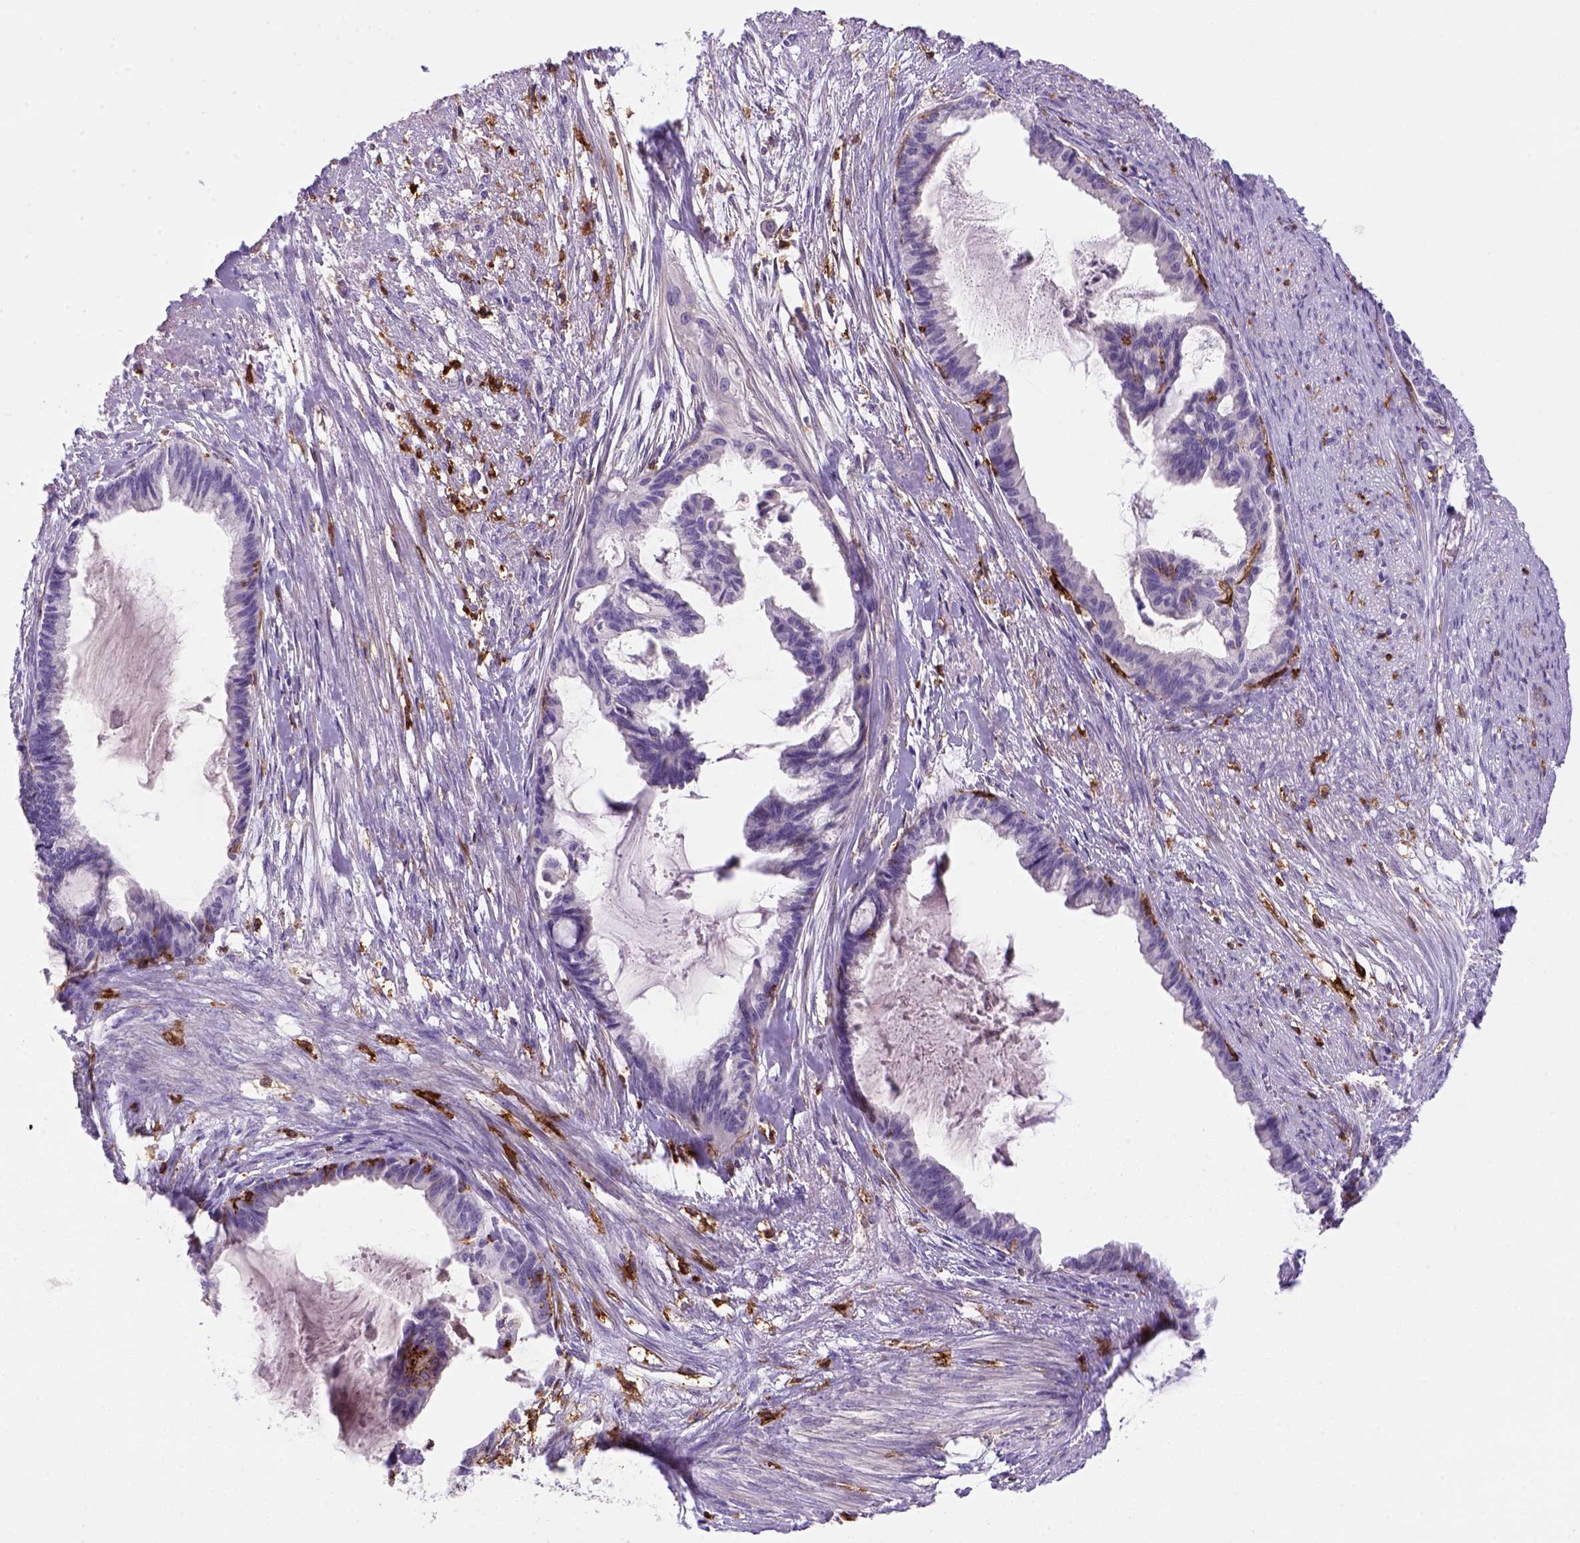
{"staining": {"intensity": "negative", "quantity": "none", "location": "none"}, "tissue": "endometrial cancer", "cell_type": "Tumor cells", "image_type": "cancer", "snomed": [{"axis": "morphology", "description": "Adenocarcinoma, NOS"}, {"axis": "topography", "description": "Endometrium"}], "caption": "Immunohistochemistry (IHC) of human endometrial cancer (adenocarcinoma) displays no staining in tumor cells.", "gene": "CD14", "patient": {"sex": "female", "age": 86}}